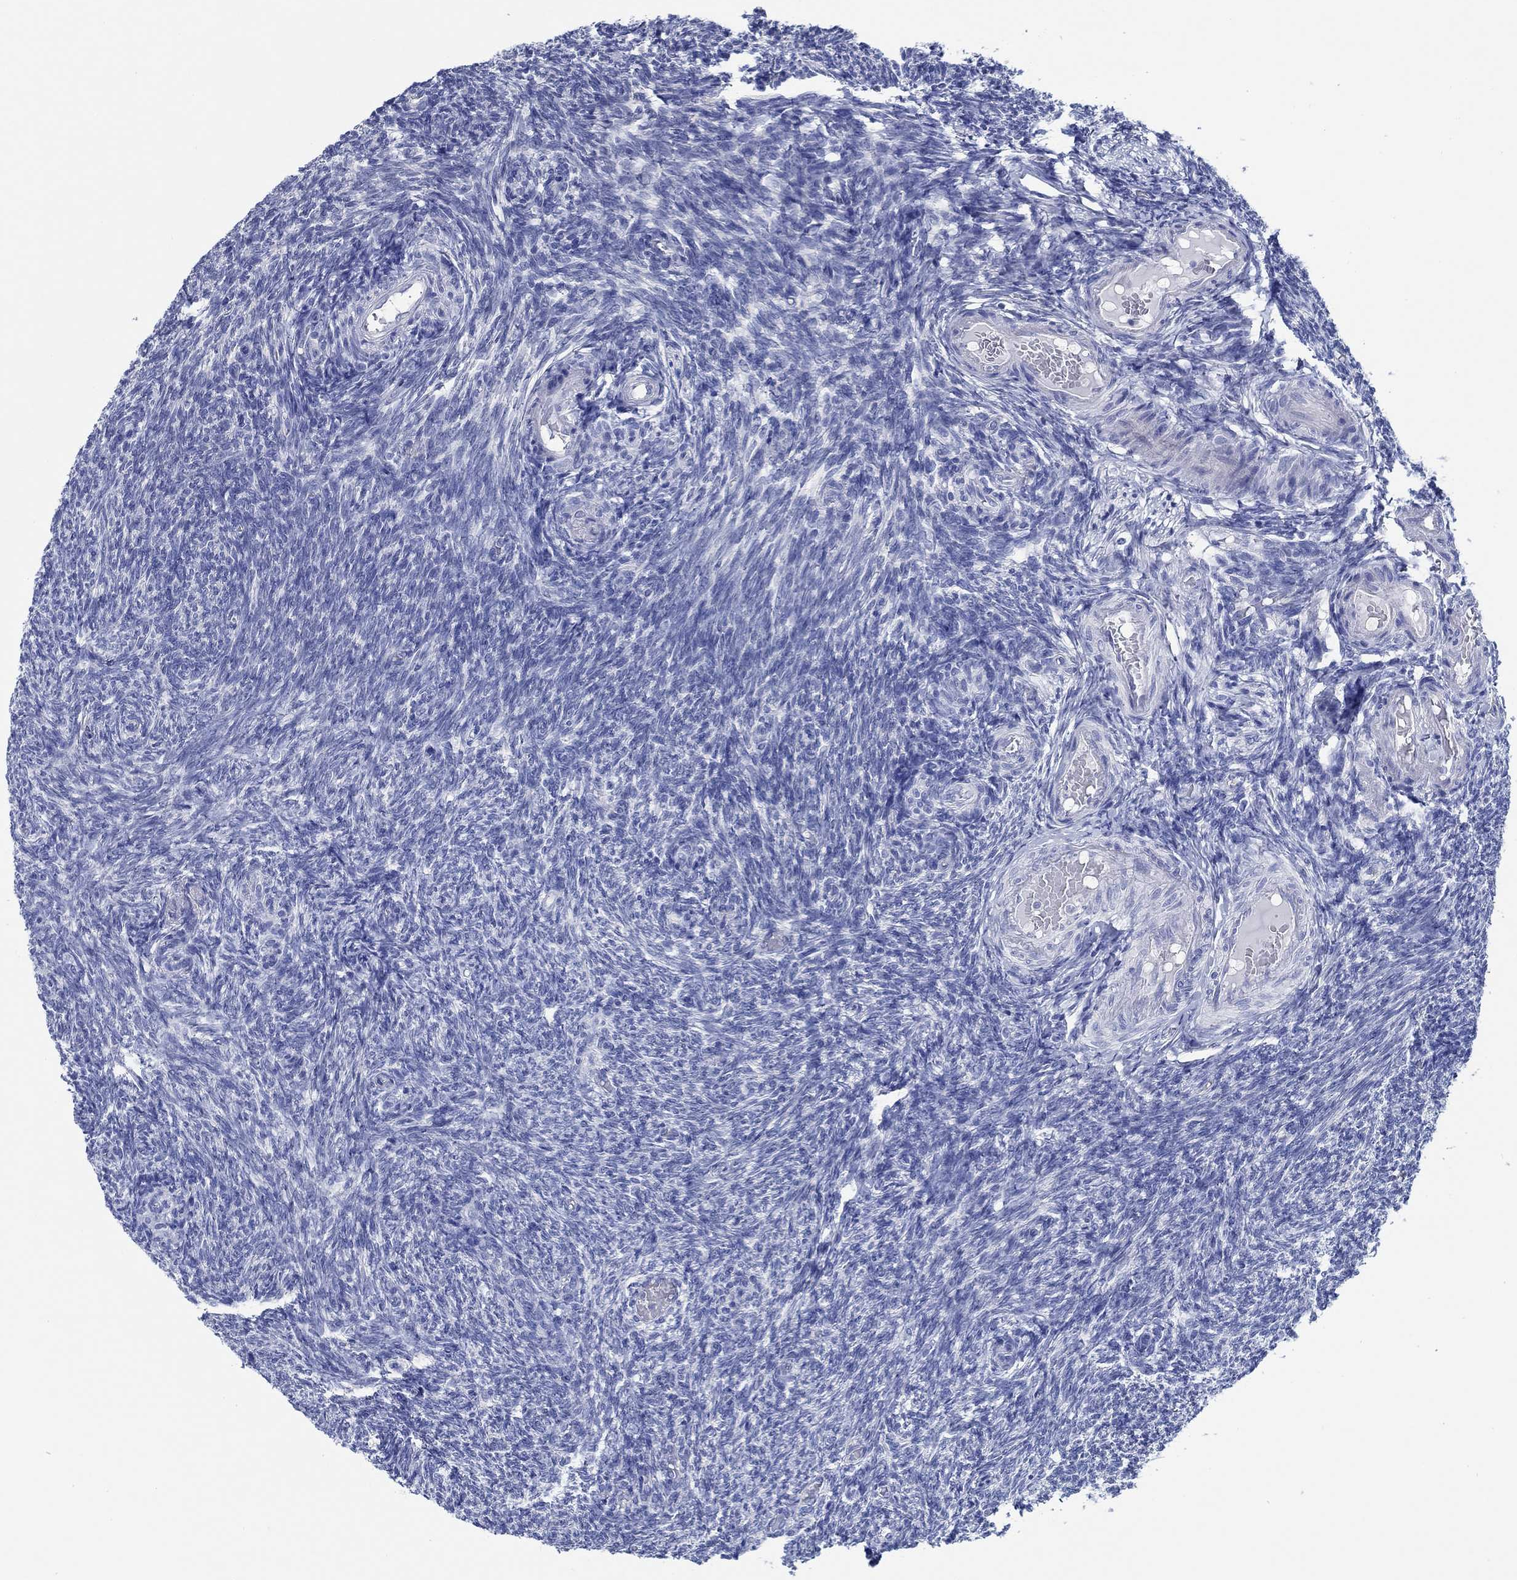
{"staining": {"intensity": "negative", "quantity": "none", "location": "none"}, "tissue": "ovary", "cell_type": "Follicle cells", "image_type": "normal", "snomed": [{"axis": "morphology", "description": "Normal tissue, NOS"}, {"axis": "topography", "description": "Ovary"}], "caption": "High power microscopy micrograph of an immunohistochemistry (IHC) image of unremarkable ovary, revealing no significant positivity in follicle cells. (DAB (3,3'-diaminobenzidine) immunohistochemistry (IHC) with hematoxylin counter stain).", "gene": "TOMM20L", "patient": {"sex": "female", "age": 39}}